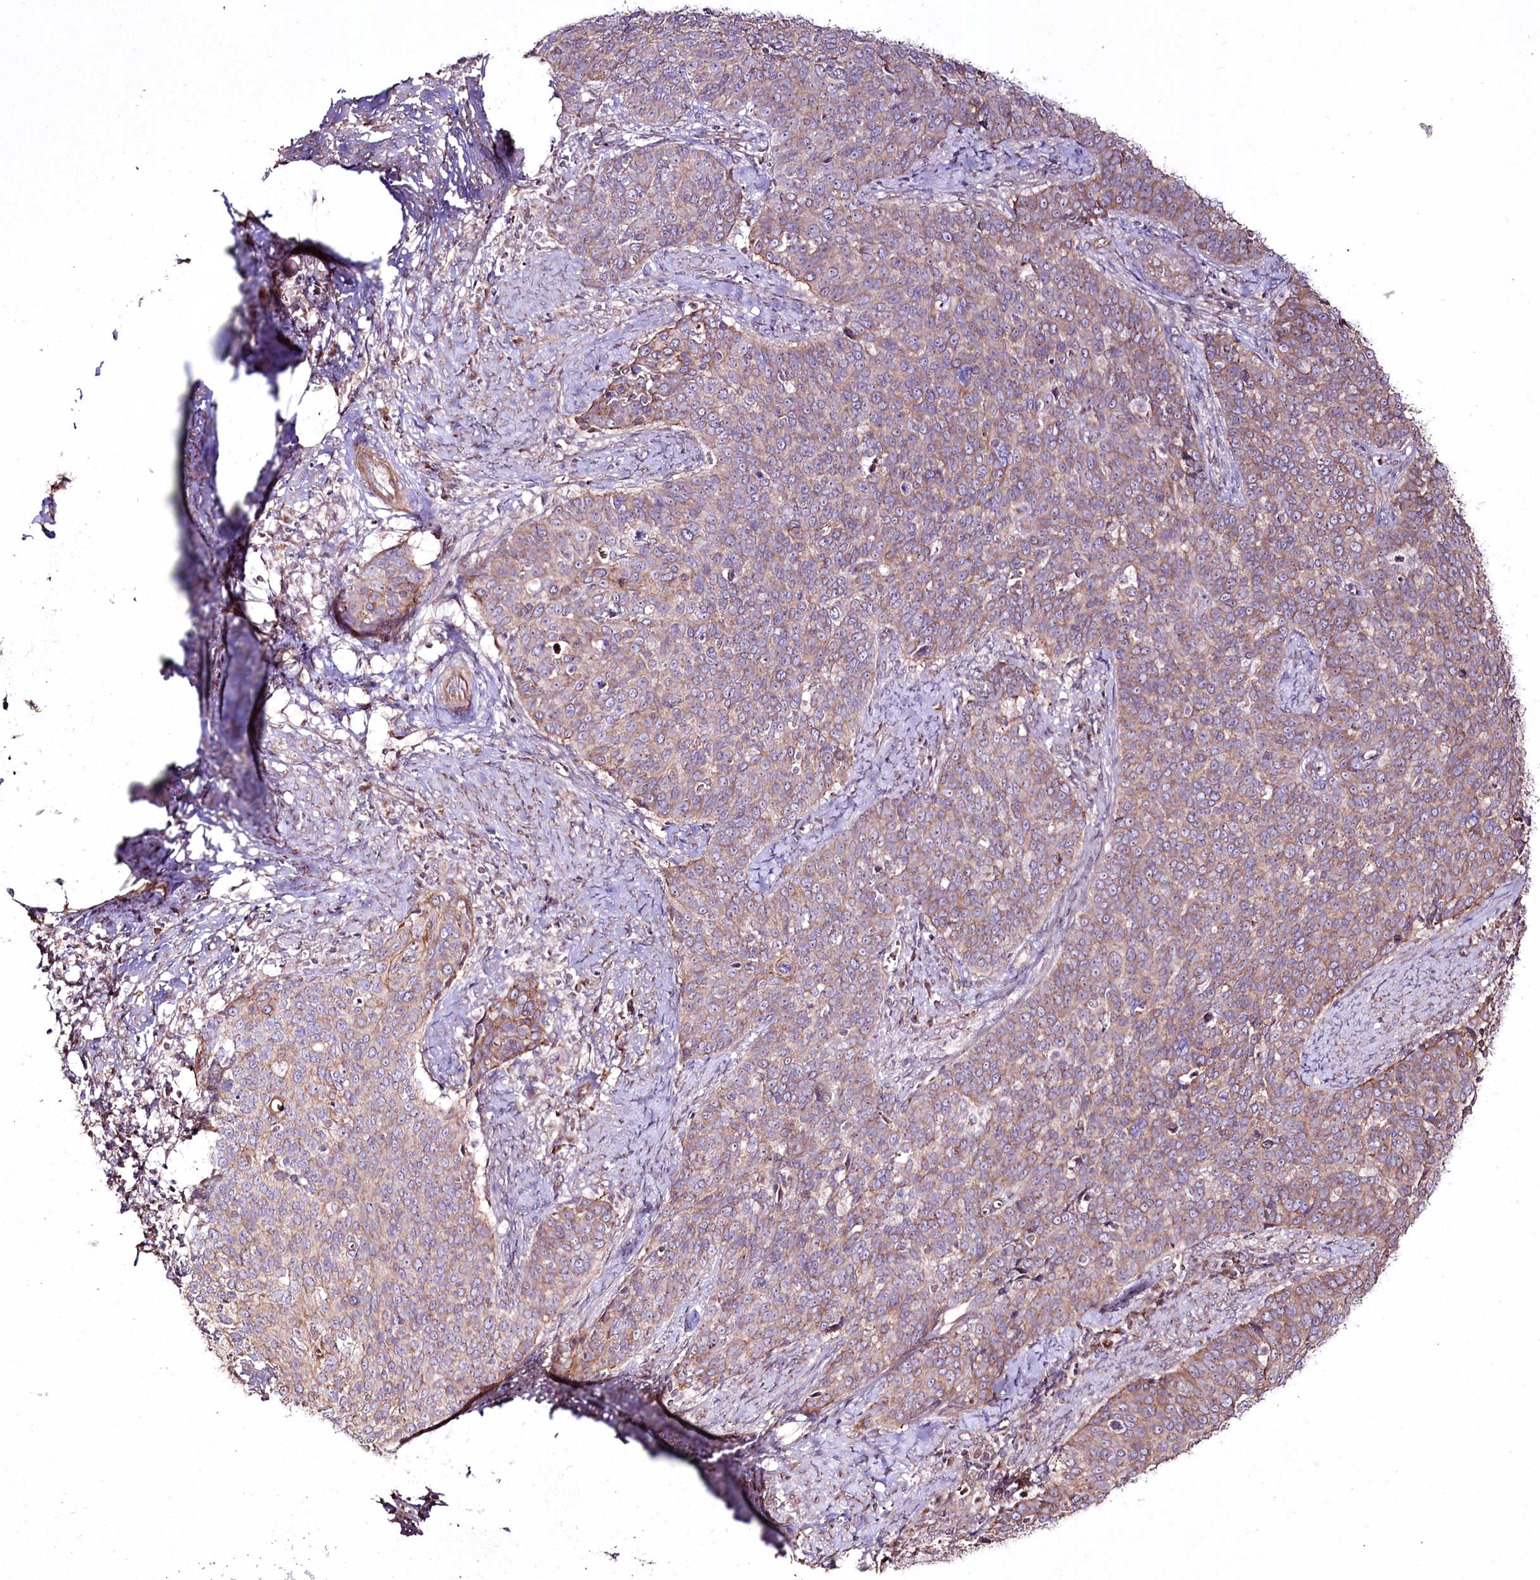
{"staining": {"intensity": "weak", "quantity": ">75%", "location": "cytoplasmic/membranous"}, "tissue": "cervical cancer", "cell_type": "Tumor cells", "image_type": "cancer", "snomed": [{"axis": "morphology", "description": "Squamous cell carcinoma, NOS"}, {"axis": "topography", "description": "Cervix"}], "caption": "This is a photomicrograph of immunohistochemistry staining of cervical cancer (squamous cell carcinoma), which shows weak expression in the cytoplasmic/membranous of tumor cells.", "gene": "REXO2", "patient": {"sex": "female", "age": 39}}